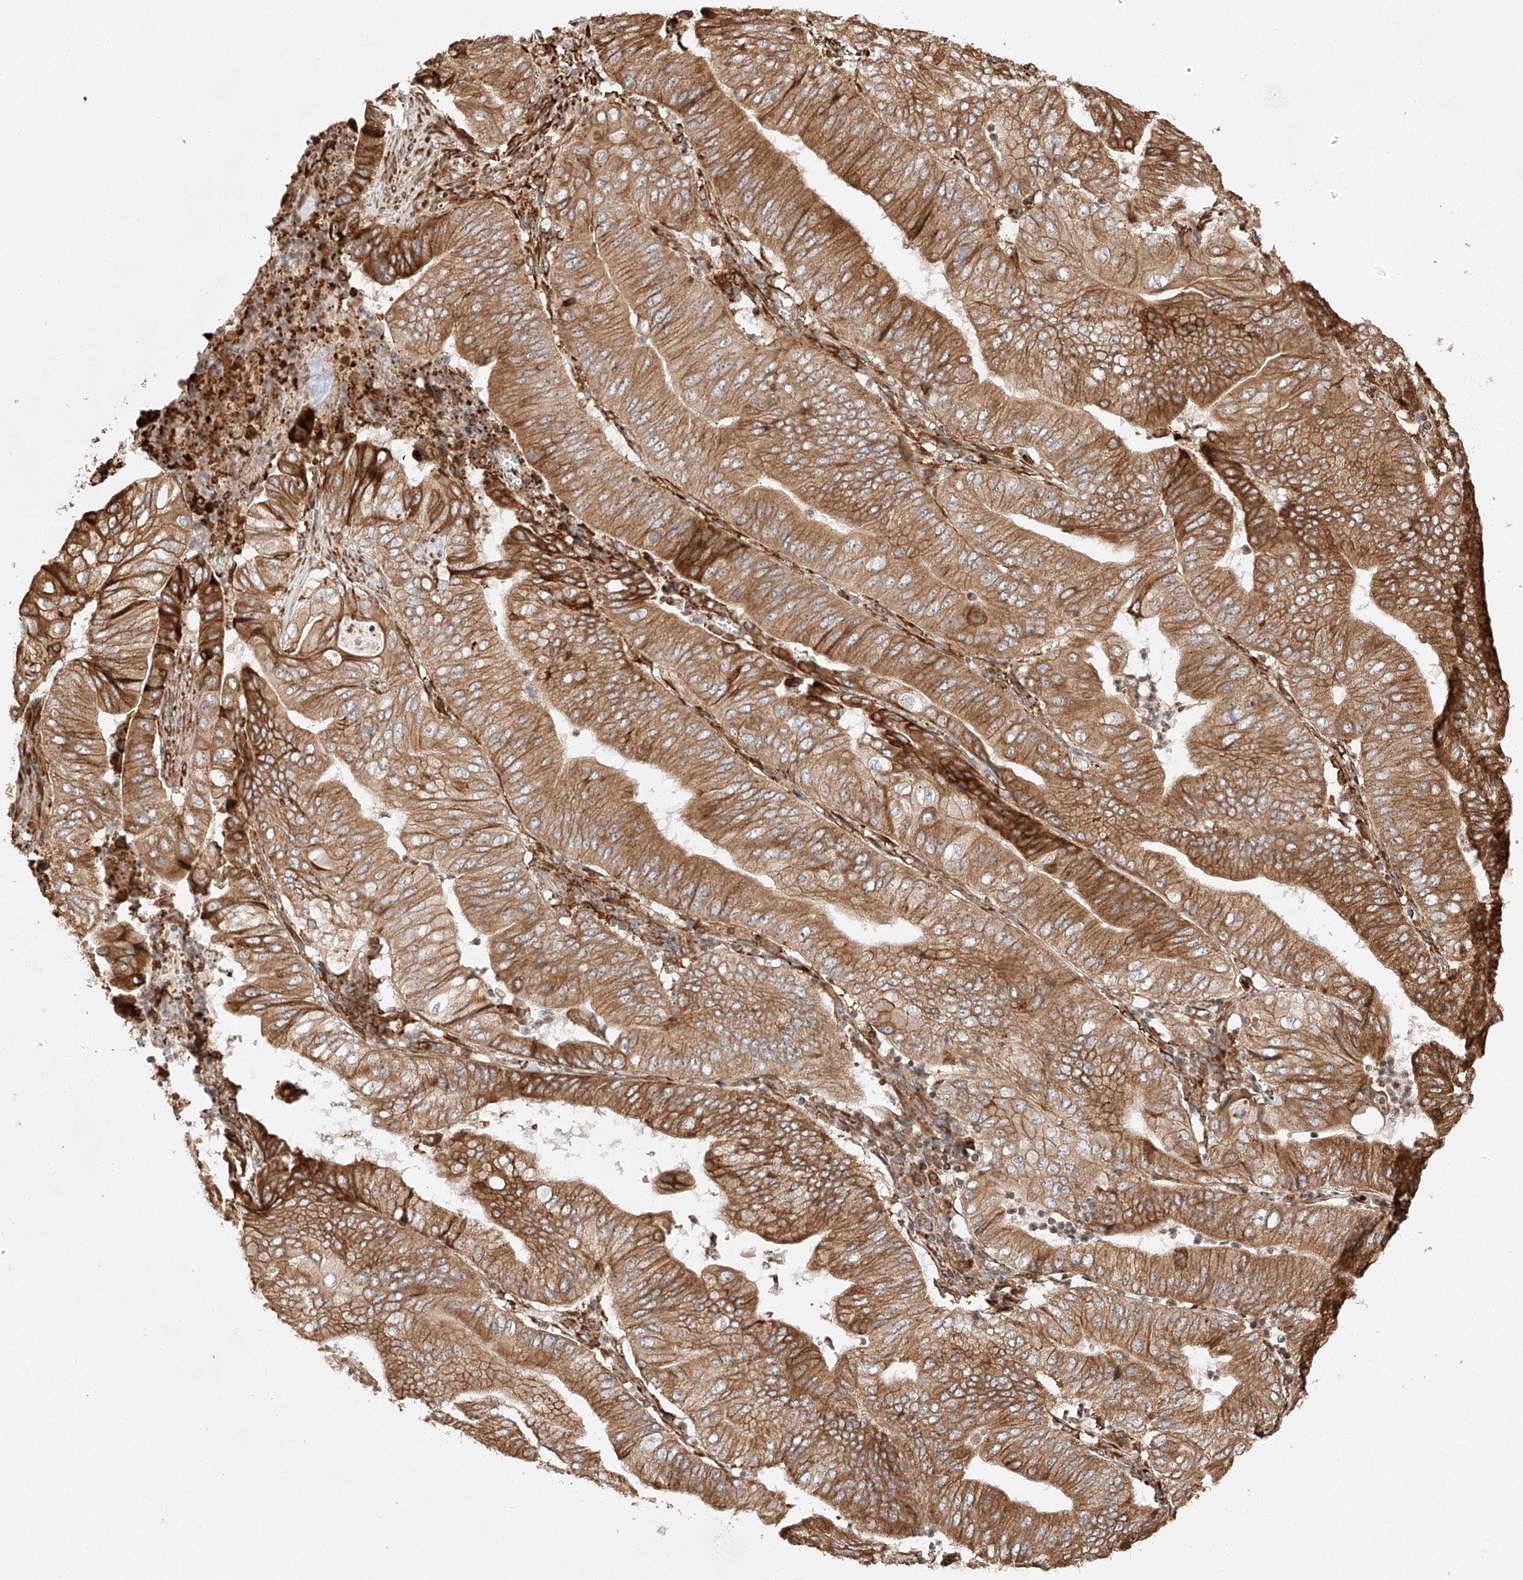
{"staining": {"intensity": "strong", "quantity": ">75%", "location": "cytoplasmic/membranous"}, "tissue": "pancreatic cancer", "cell_type": "Tumor cells", "image_type": "cancer", "snomed": [{"axis": "morphology", "description": "Adenocarcinoma, NOS"}, {"axis": "topography", "description": "Pancreas"}], "caption": "DAB immunohistochemical staining of human pancreatic adenocarcinoma displays strong cytoplasmic/membranous protein positivity in approximately >75% of tumor cells.", "gene": "ZNF84", "patient": {"sex": "female", "age": 77}}